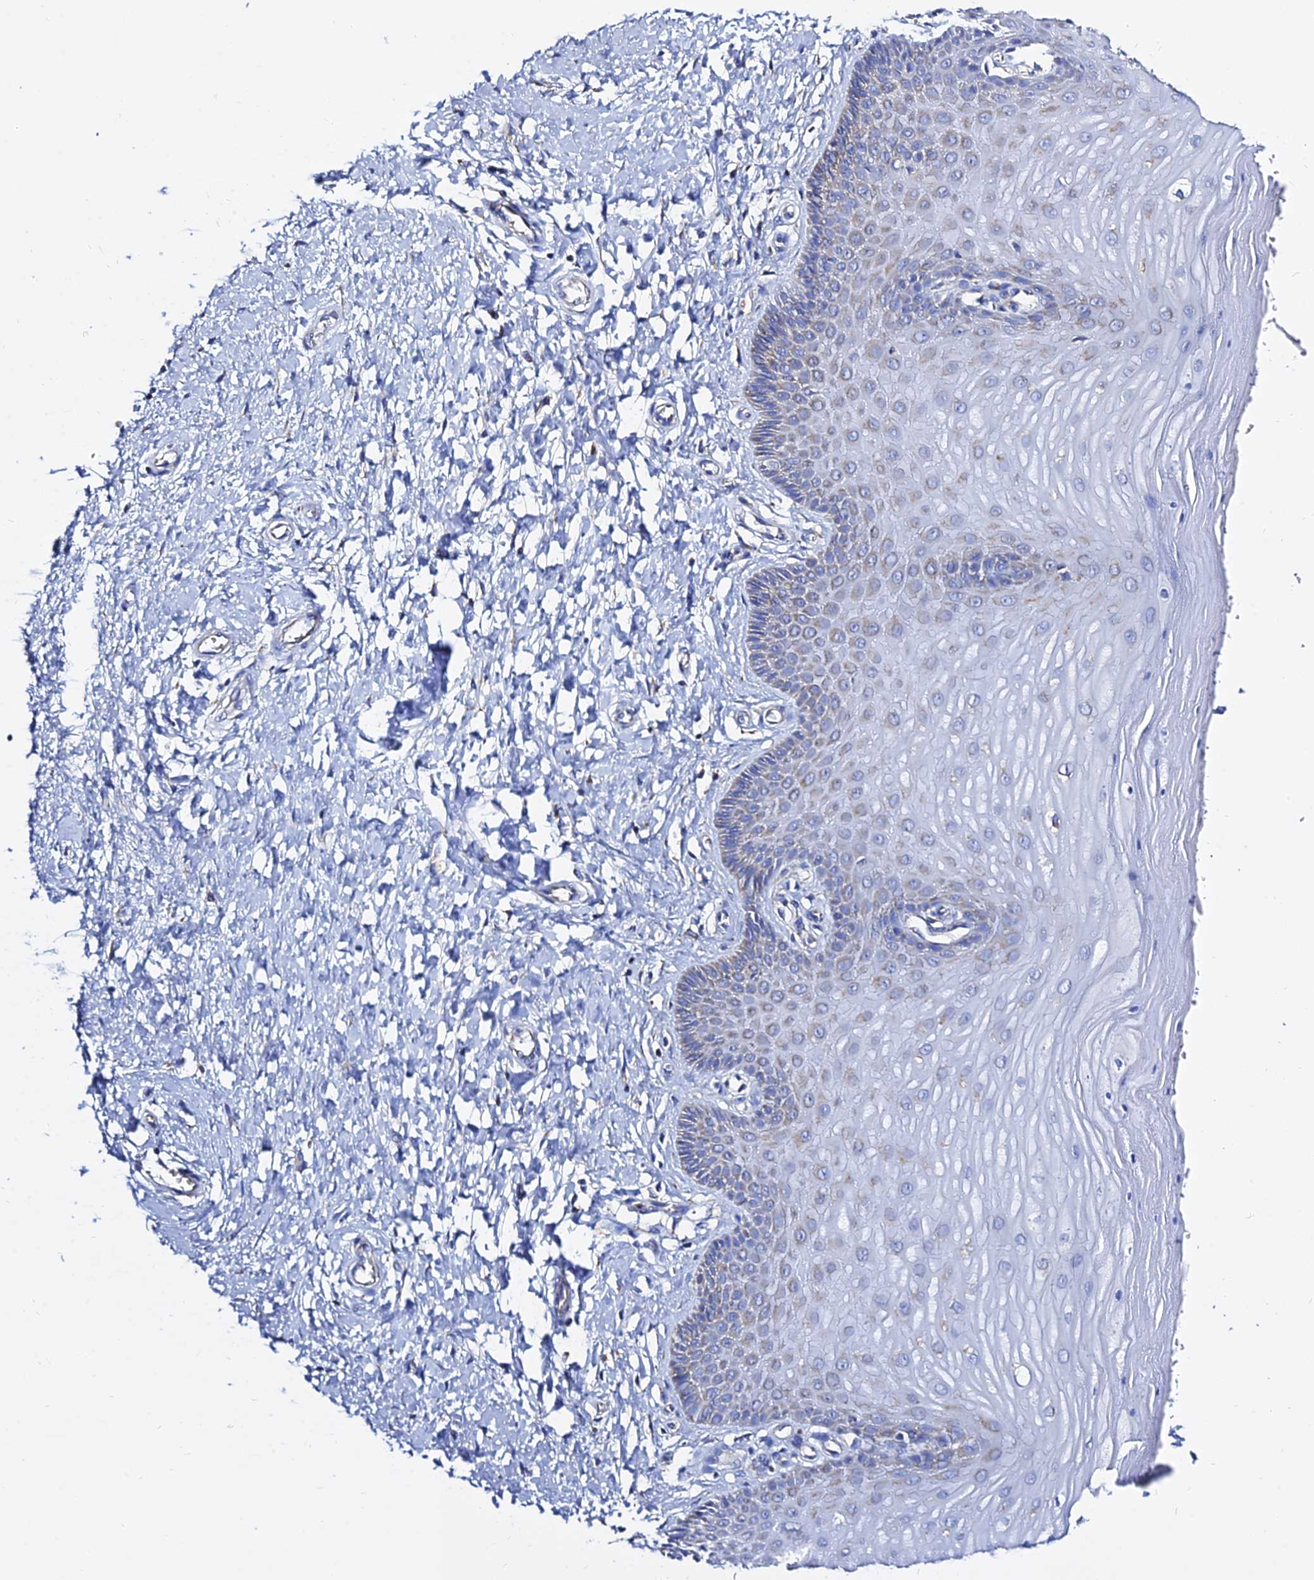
{"staining": {"intensity": "weak", "quantity": "25%-75%", "location": "cytoplasmic/membranous"}, "tissue": "cervix", "cell_type": "Squamous epithelial cells", "image_type": "normal", "snomed": [{"axis": "morphology", "description": "Normal tissue, NOS"}, {"axis": "topography", "description": "Cervix"}], "caption": "Cervix stained with IHC shows weak cytoplasmic/membranous positivity in about 25%-75% of squamous epithelial cells. Using DAB (3,3'-diaminobenzidine) (brown) and hematoxylin (blue) stains, captured at high magnification using brightfield microscopy.", "gene": "TYW5", "patient": {"sex": "female", "age": 55}}